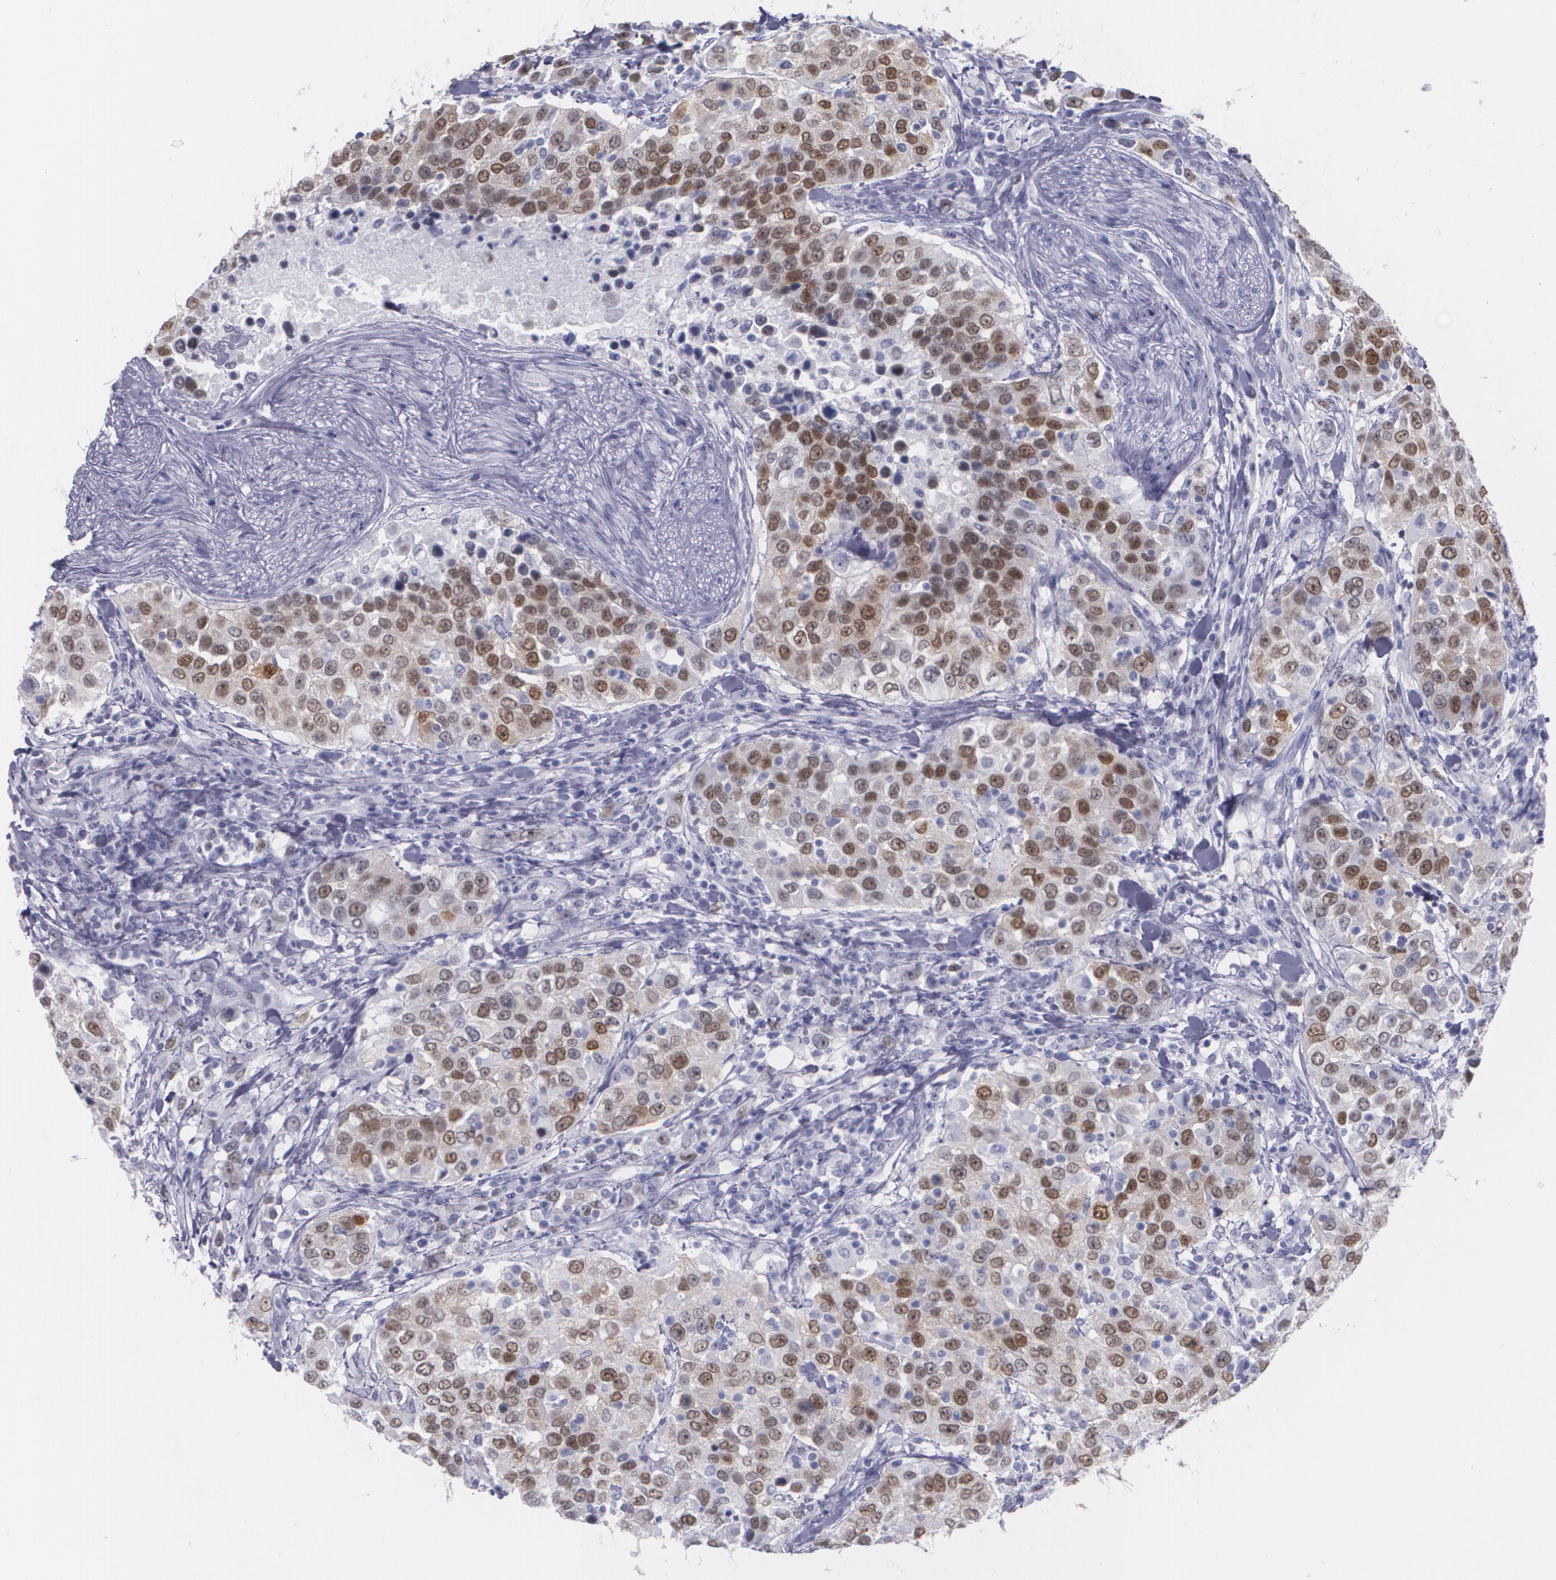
{"staining": {"intensity": "moderate", "quantity": ">75%", "location": "cytoplasmic/membranous,nuclear"}, "tissue": "urothelial cancer", "cell_type": "Tumor cells", "image_type": "cancer", "snomed": [{"axis": "morphology", "description": "Urothelial carcinoma, High grade"}, {"axis": "topography", "description": "Urinary bladder"}], "caption": "Protein staining shows moderate cytoplasmic/membranous and nuclear staining in approximately >75% of tumor cells in high-grade urothelial carcinoma.", "gene": "TP53", "patient": {"sex": "female", "age": 80}}